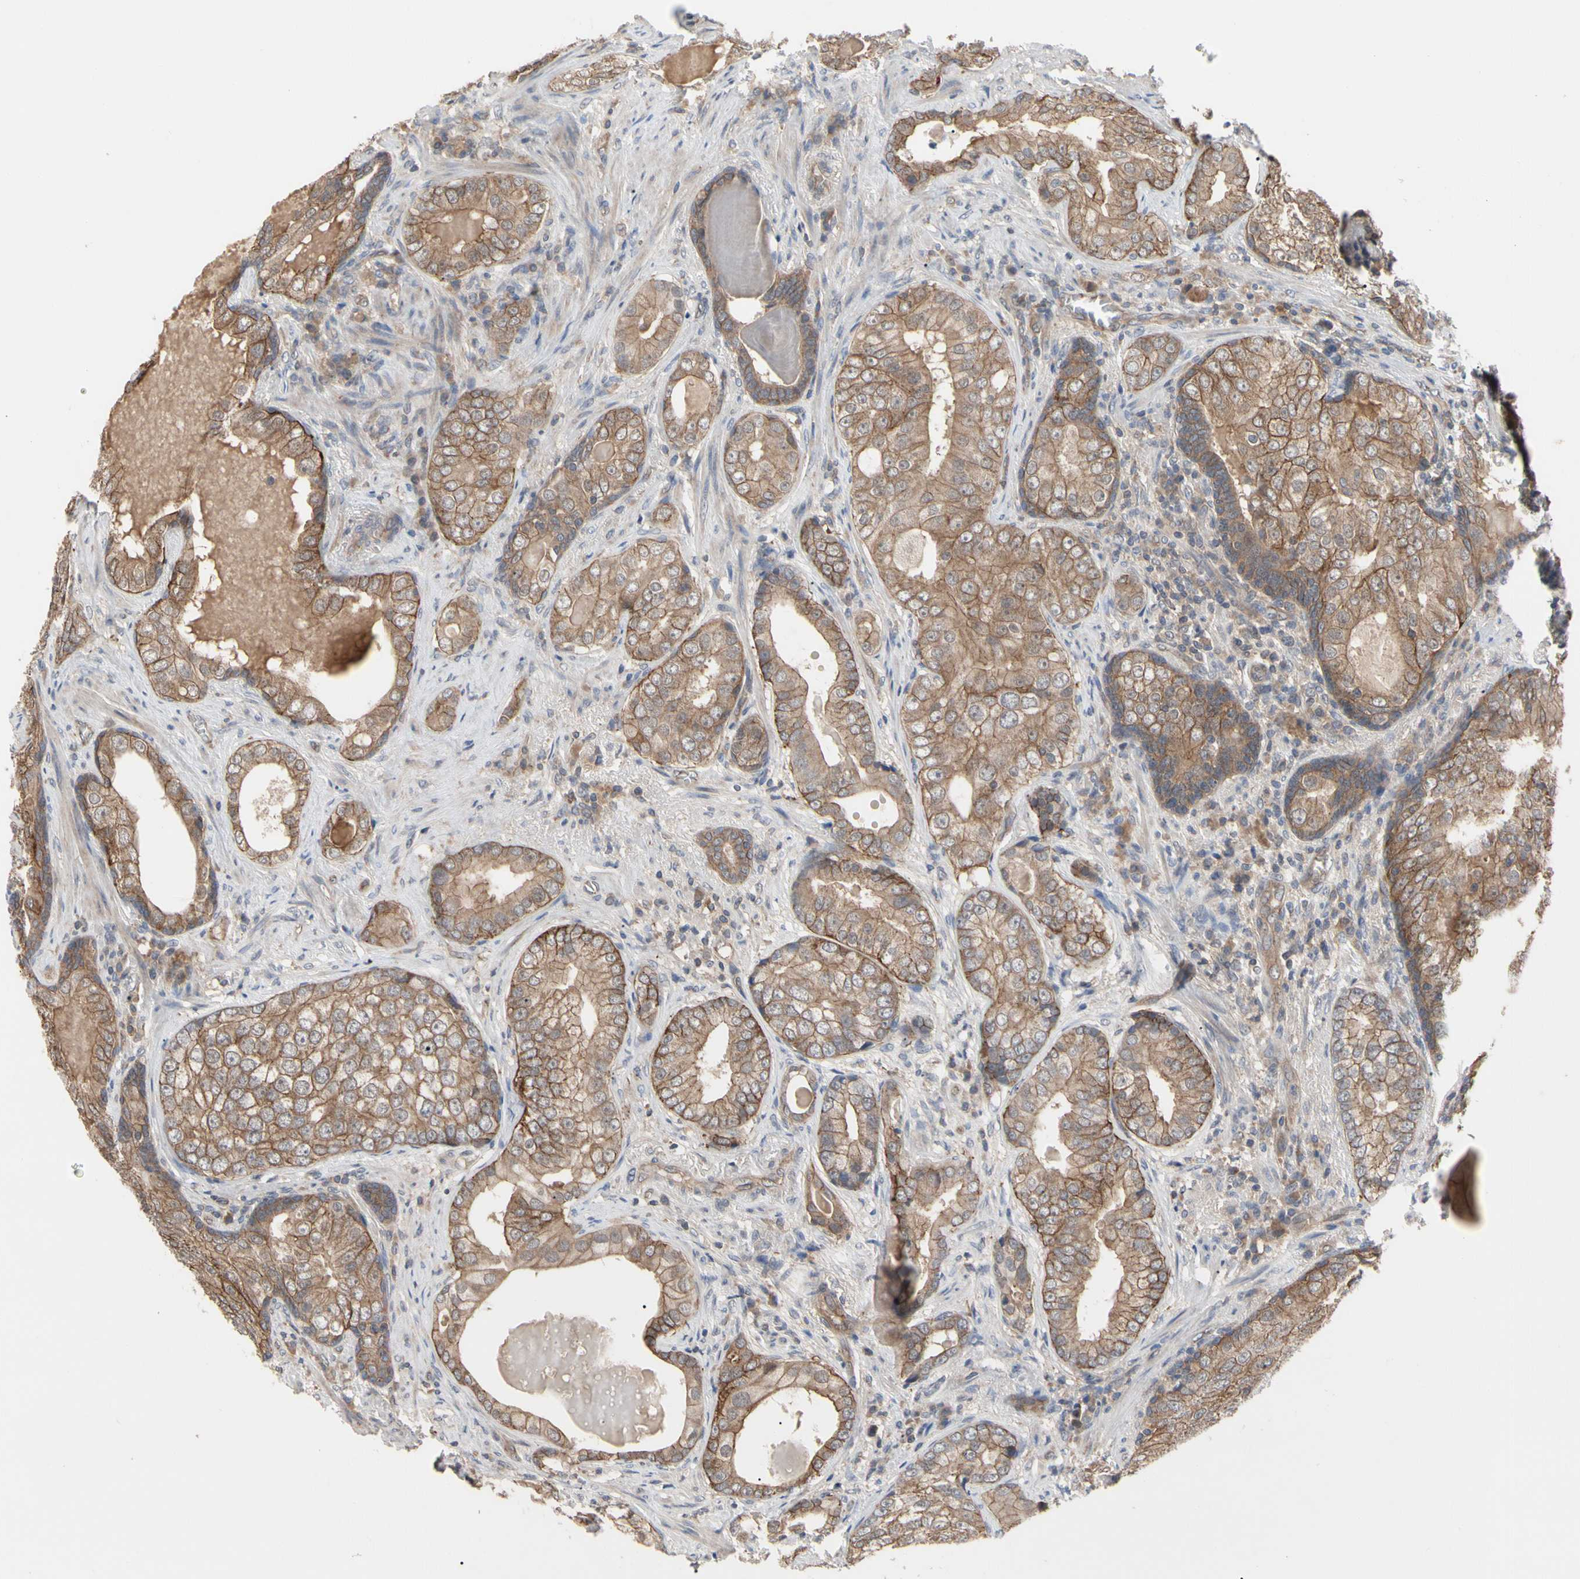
{"staining": {"intensity": "moderate", "quantity": ">75%", "location": "cytoplasmic/membranous"}, "tissue": "prostate cancer", "cell_type": "Tumor cells", "image_type": "cancer", "snomed": [{"axis": "morphology", "description": "Adenocarcinoma, High grade"}, {"axis": "topography", "description": "Prostate"}], "caption": "This is an image of immunohistochemistry staining of prostate adenocarcinoma (high-grade), which shows moderate positivity in the cytoplasmic/membranous of tumor cells.", "gene": "DPP8", "patient": {"sex": "male", "age": 66}}